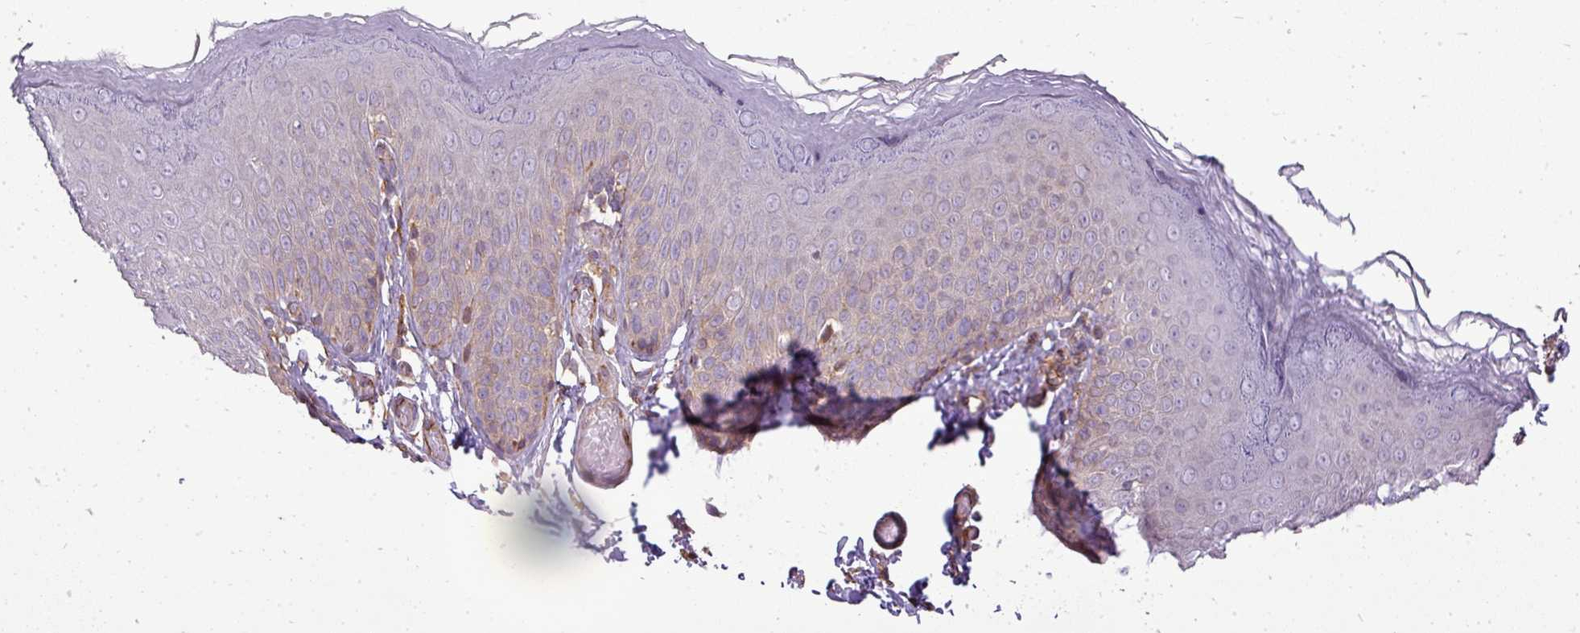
{"staining": {"intensity": "weak", "quantity": "<25%", "location": "cytoplasmic/membranous"}, "tissue": "skin", "cell_type": "Epidermal cells", "image_type": "normal", "snomed": [{"axis": "morphology", "description": "Normal tissue, NOS"}, {"axis": "topography", "description": "Anal"}], "caption": "A high-resolution photomicrograph shows immunohistochemistry staining of unremarkable skin, which demonstrates no significant positivity in epidermal cells.", "gene": "PDRG1", "patient": {"sex": "female", "age": 40}}